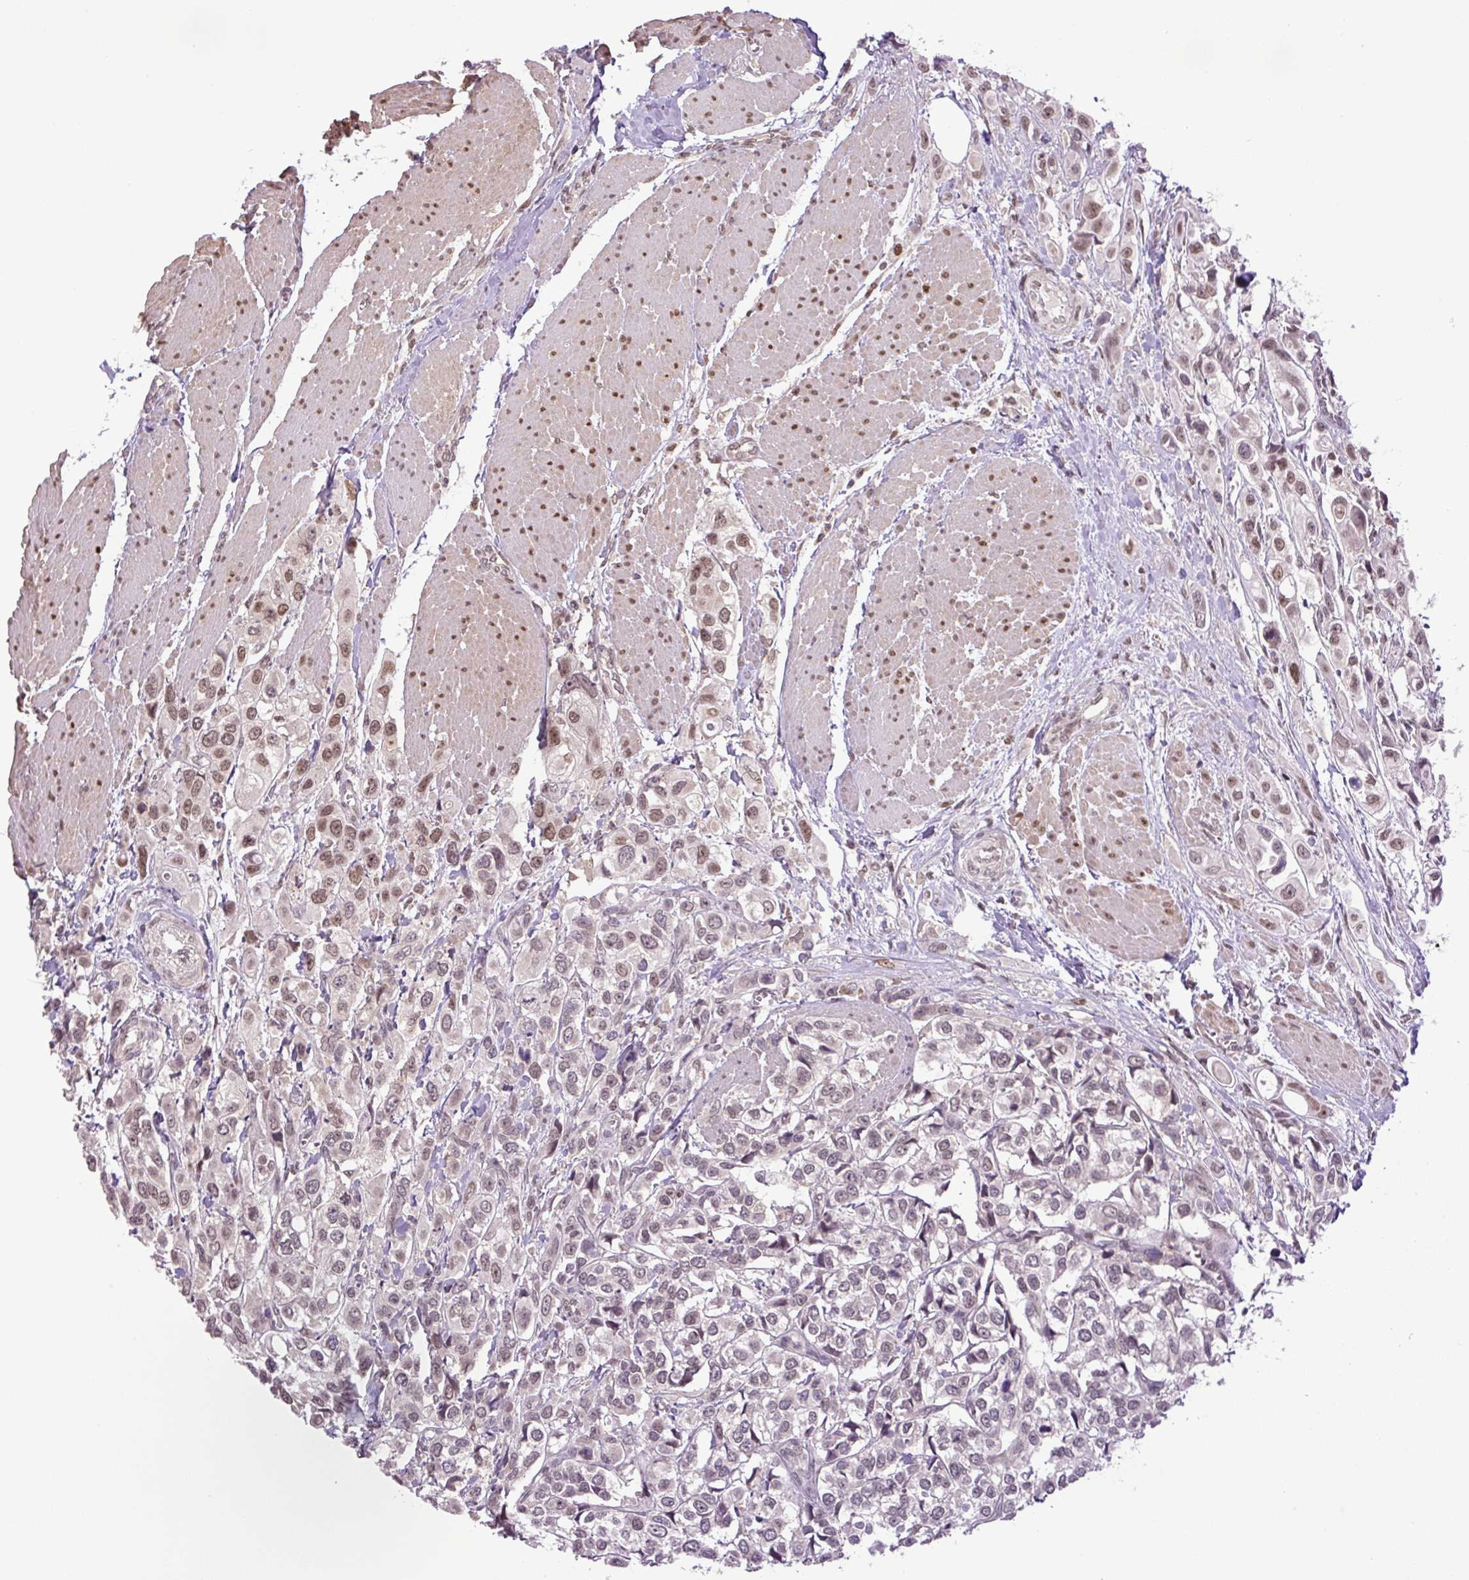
{"staining": {"intensity": "moderate", "quantity": ">75%", "location": "nuclear"}, "tissue": "urothelial cancer", "cell_type": "Tumor cells", "image_type": "cancer", "snomed": [{"axis": "morphology", "description": "Urothelial carcinoma, High grade"}, {"axis": "topography", "description": "Urinary bladder"}], "caption": "Urothelial cancer was stained to show a protein in brown. There is medium levels of moderate nuclear staining in about >75% of tumor cells.", "gene": "KPNA1", "patient": {"sex": "male", "age": 67}}